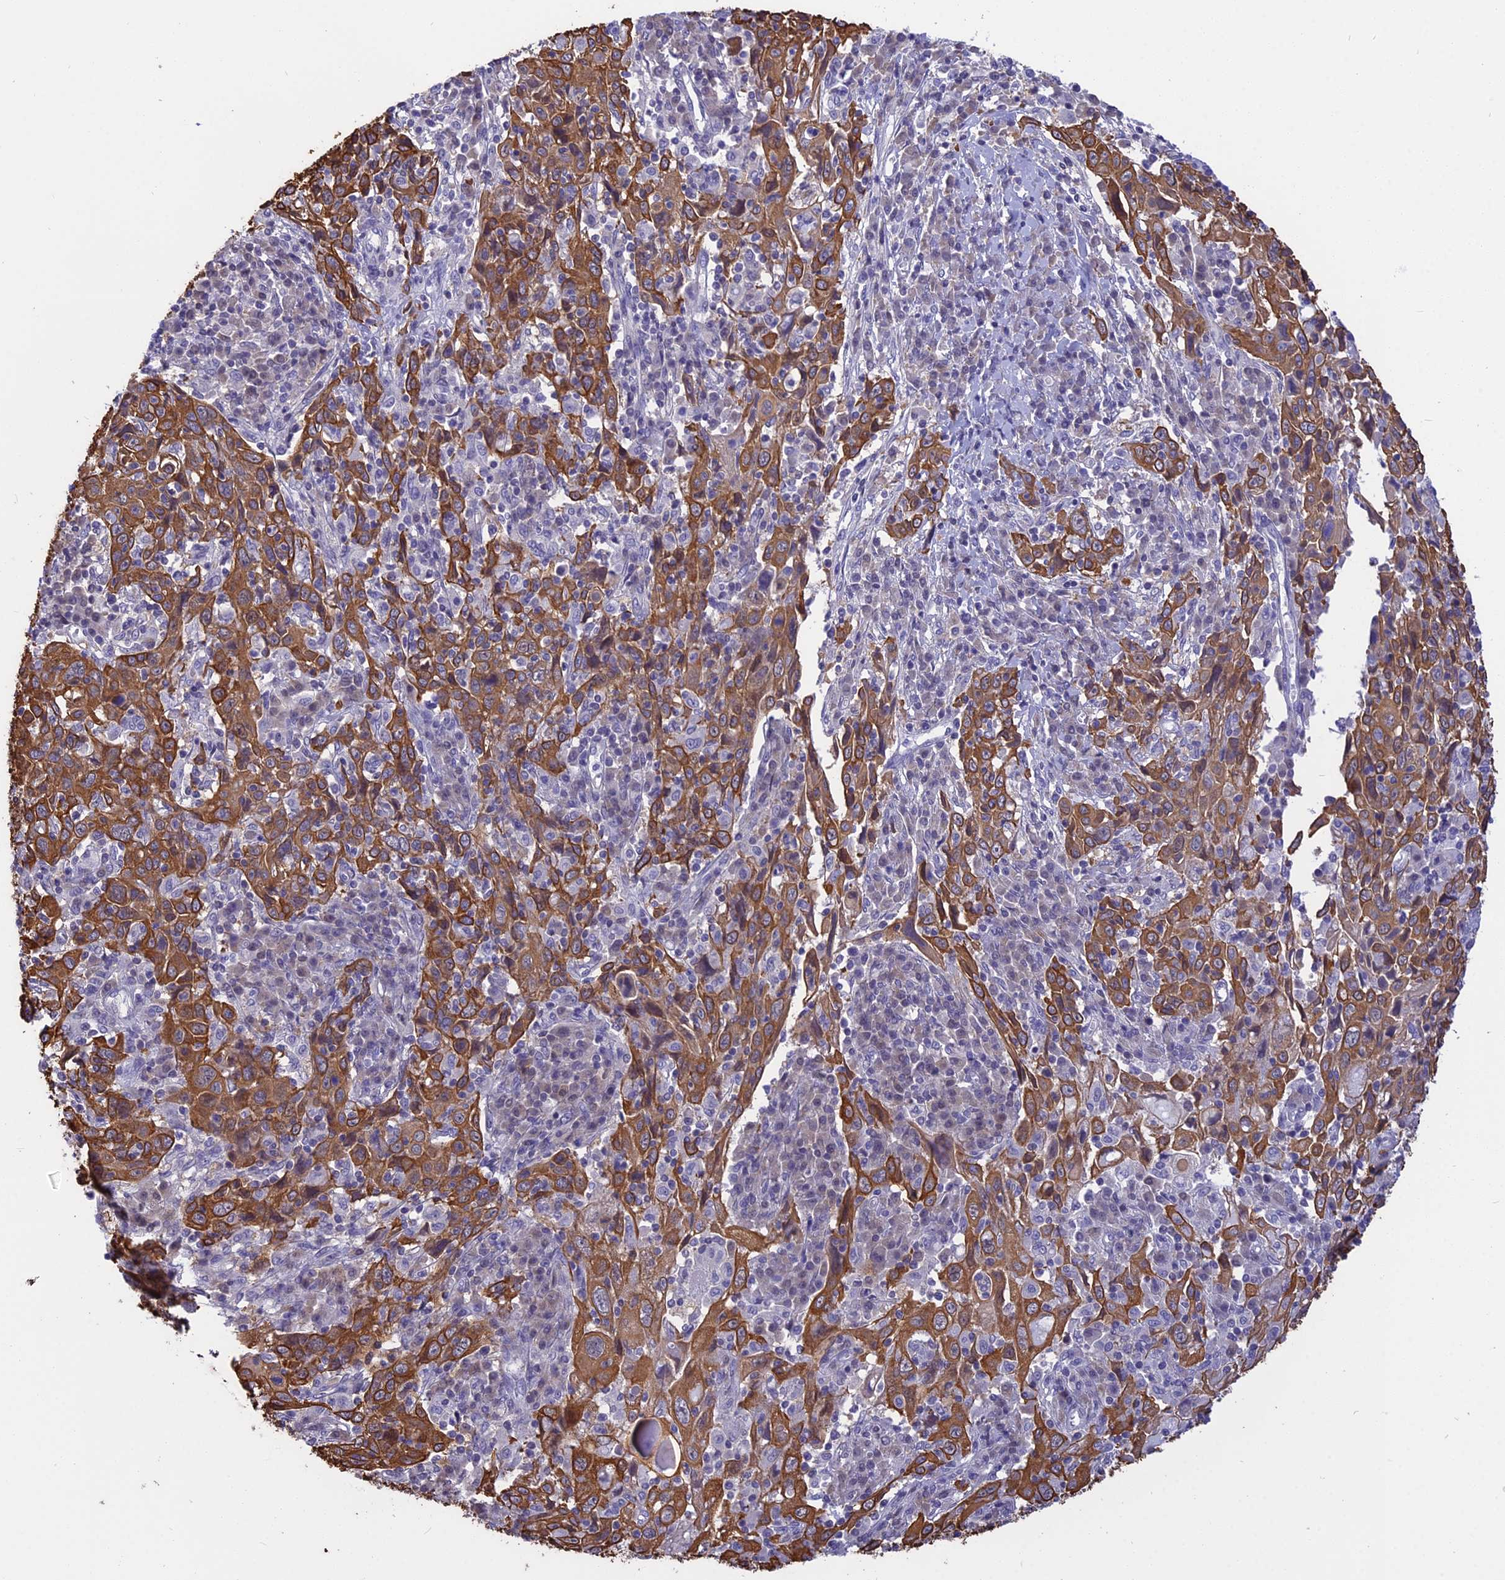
{"staining": {"intensity": "strong", "quantity": ">75%", "location": "cytoplasmic/membranous"}, "tissue": "cervical cancer", "cell_type": "Tumor cells", "image_type": "cancer", "snomed": [{"axis": "morphology", "description": "Squamous cell carcinoma, NOS"}, {"axis": "topography", "description": "Cervix"}], "caption": "Squamous cell carcinoma (cervical) stained with DAB (3,3'-diaminobenzidine) immunohistochemistry exhibits high levels of strong cytoplasmic/membranous staining in approximately >75% of tumor cells.", "gene": "STUB1", "patient": {"sex": "female", "age": 46}}